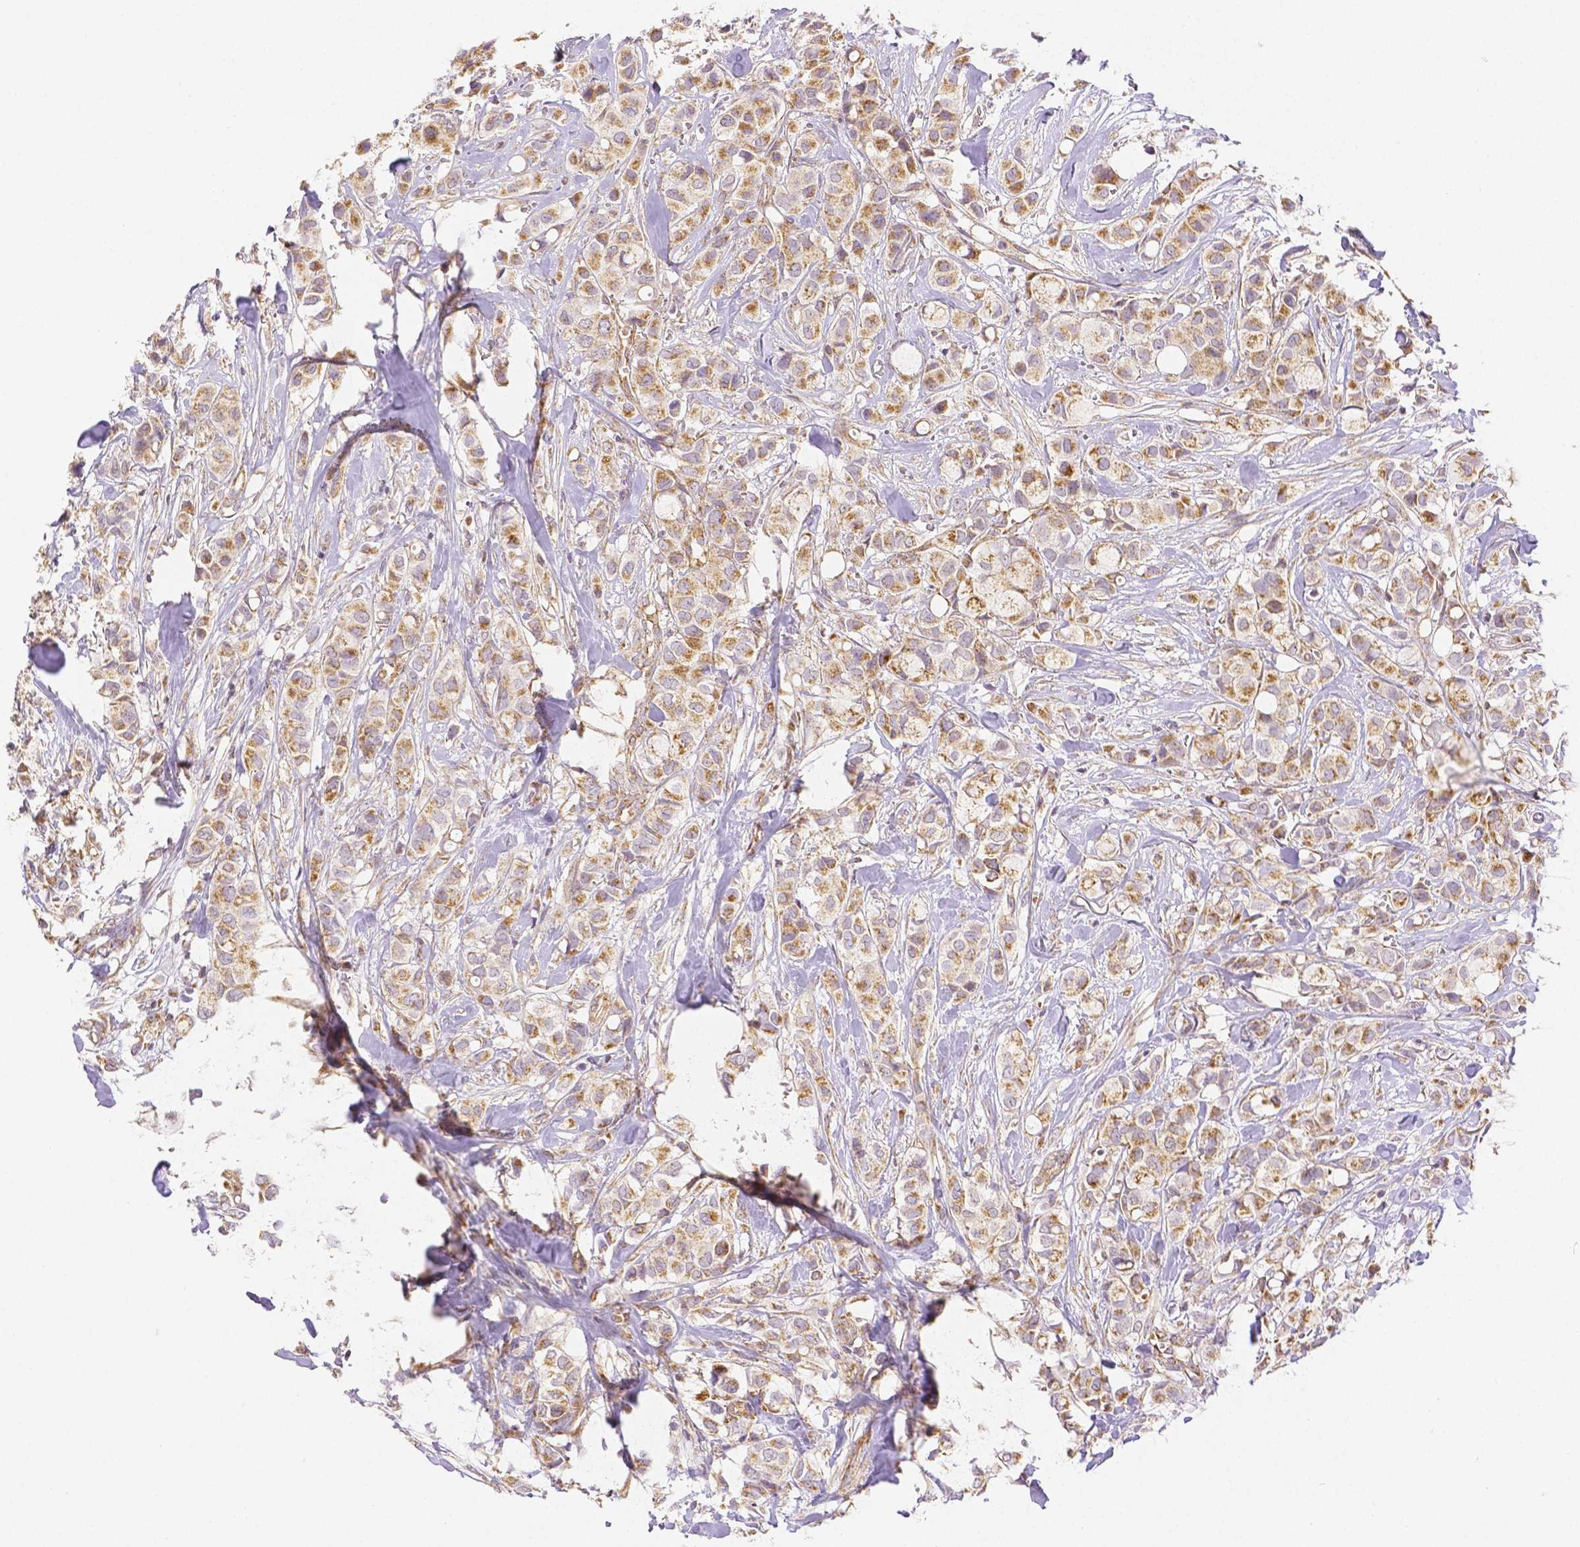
{"staining": {"intensity": "moderate", "quantity": ">75%", "location": "cytoplasmic/membranous"}, "tissue": "breast cancer", "cell_type": "Tumor cells", "image_type": "cancer", "snomed": [{"axis": "morphology", "description": "Duct carcinoma"}, {"axis": "topography", "description": "Breast"}], "caption": "Breast cancer (intraductal carcinoma) tissue demonstrates moderate cytoplasmic/membranous positivity in approximately >75% of tumor cells, visualized by immunohistochemistry.", "gene": "RHOT1", "patient": {"sex": "female", "age": 85}}